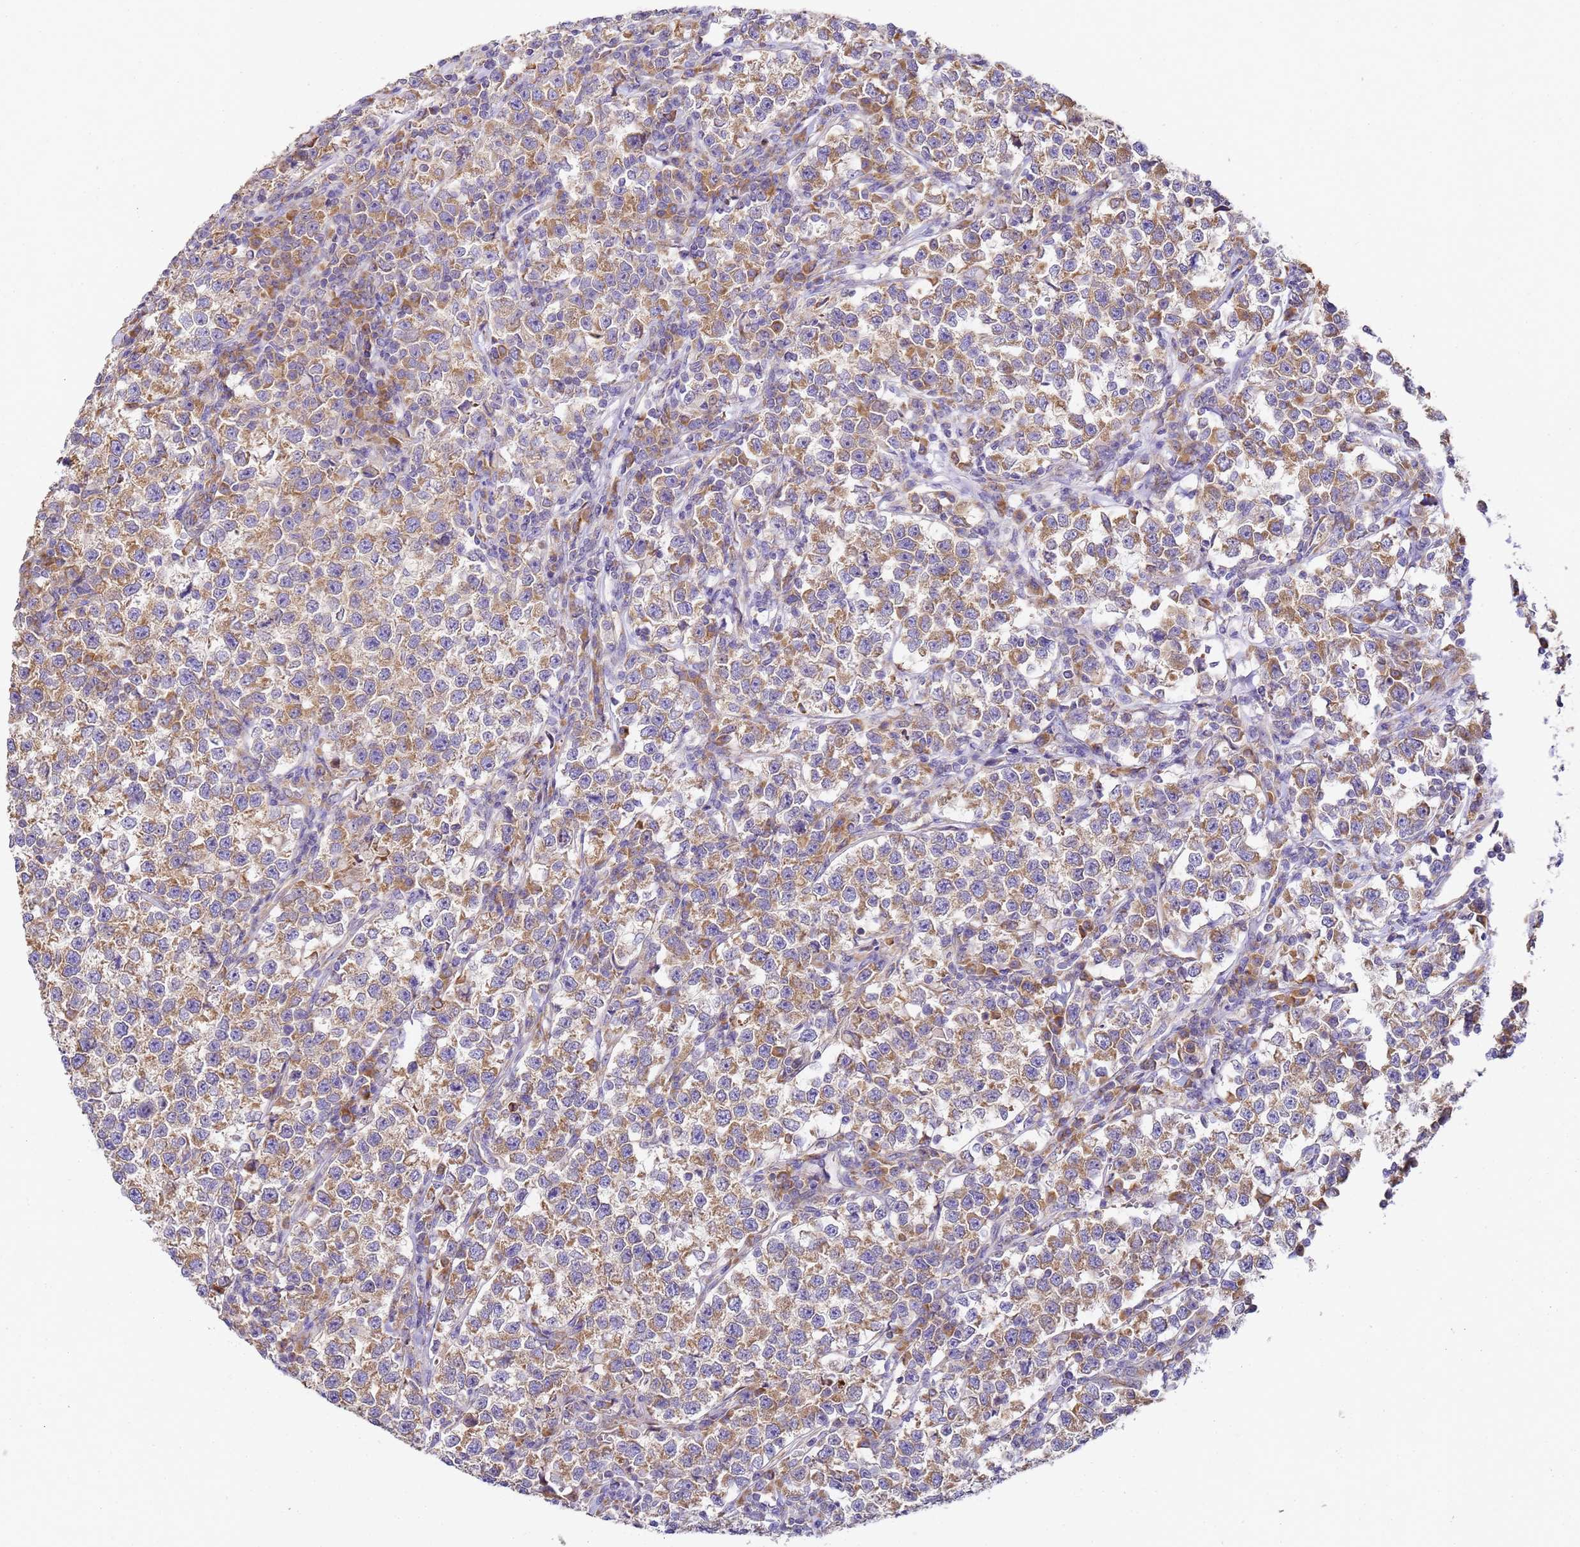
{"staining": {"intensity": "moderate", "quantity": "25%-75%", "location": "cytoplasmic/membranous"}, "tissue": "testis cancer", "cell_type": "Tumor cells", "image_type": "cancer", "snomed": [{"axis": "morphology", "description": "Normal tissue, NOS"}, {"axis": "morphology", "description": "Seminoma, NOS"}, {"axis": "topography", "description": "Testis"}], "caption": "Immunohistochemistry (DAB (3,3'-diaminobenzidine)) staining of testis seminoma displays moderate cytoplasmic/membranous protein expression in approximately 25%-75% of tumor cells. (Stains: DAB in brown, nuclei in blue, Microscopy: brightfield microscopy at high magnification).", "gene": "RPL13A", "patient": {"sex": "male", "age": 43}}